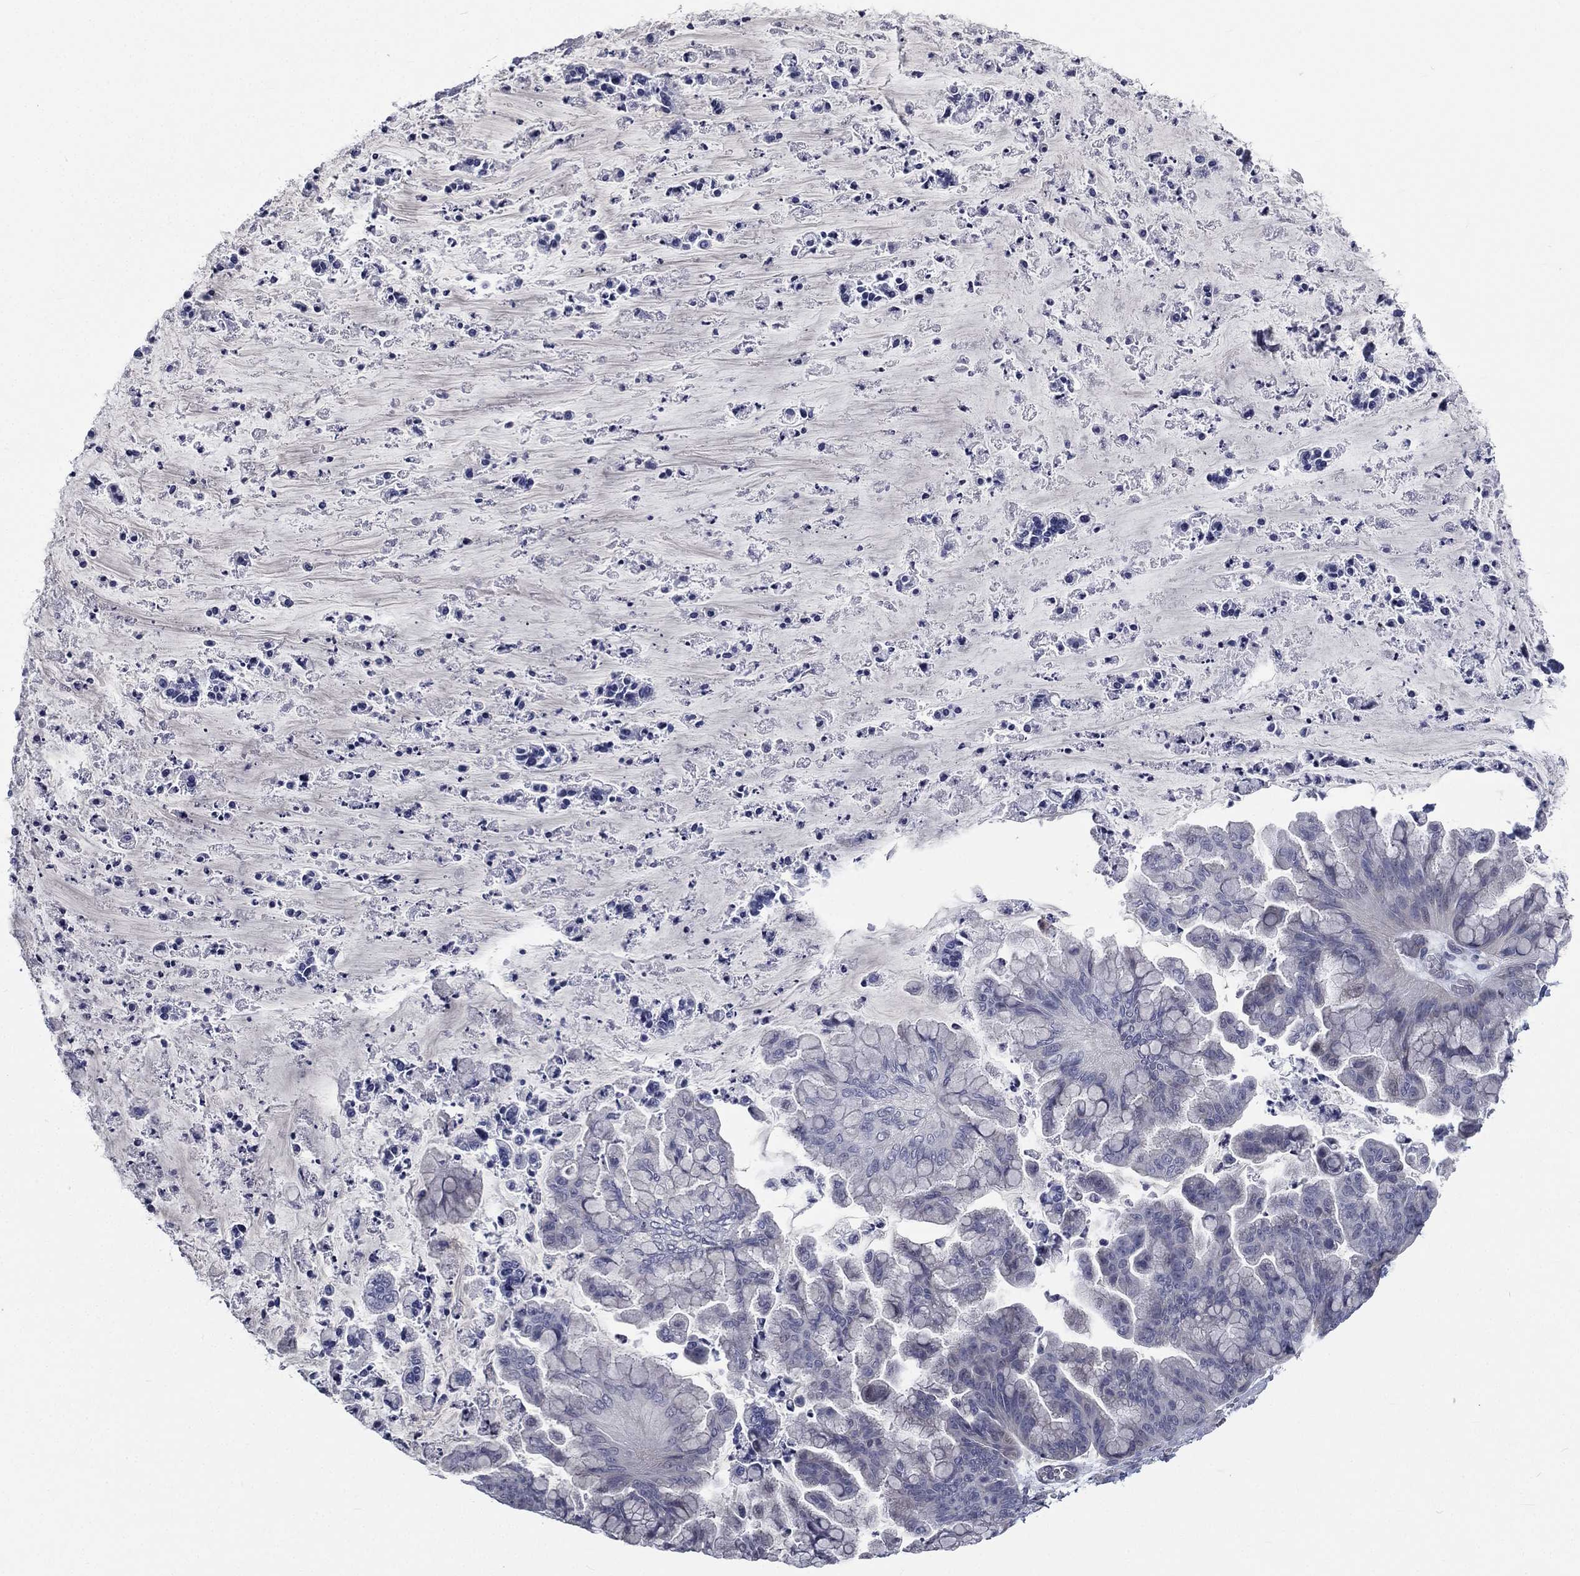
{"staining": {"intensity": "negative", "quantity": "none", "location": "none"}, "tissue": "ovarian cancer", "cell_type": "Tumor cells", "image_type": "cancer", "snomed": [{"axis": "morphology", "description": "Cystadenocarcinoma, mucinous, NOS"}, {"axis": "topography", "description": "Ovary"}], "caption": "Micrograph shows no protein expression in tumor cells of mucinous cystadenocarcinoma (ovarian) tissue. (Stains: DAB IHC with hematoxylin counter stain, Microscopy: brightfield microscopy at high magnification).", "gene": "IFT27", "patient": {"sex": "female", "age": 67}}